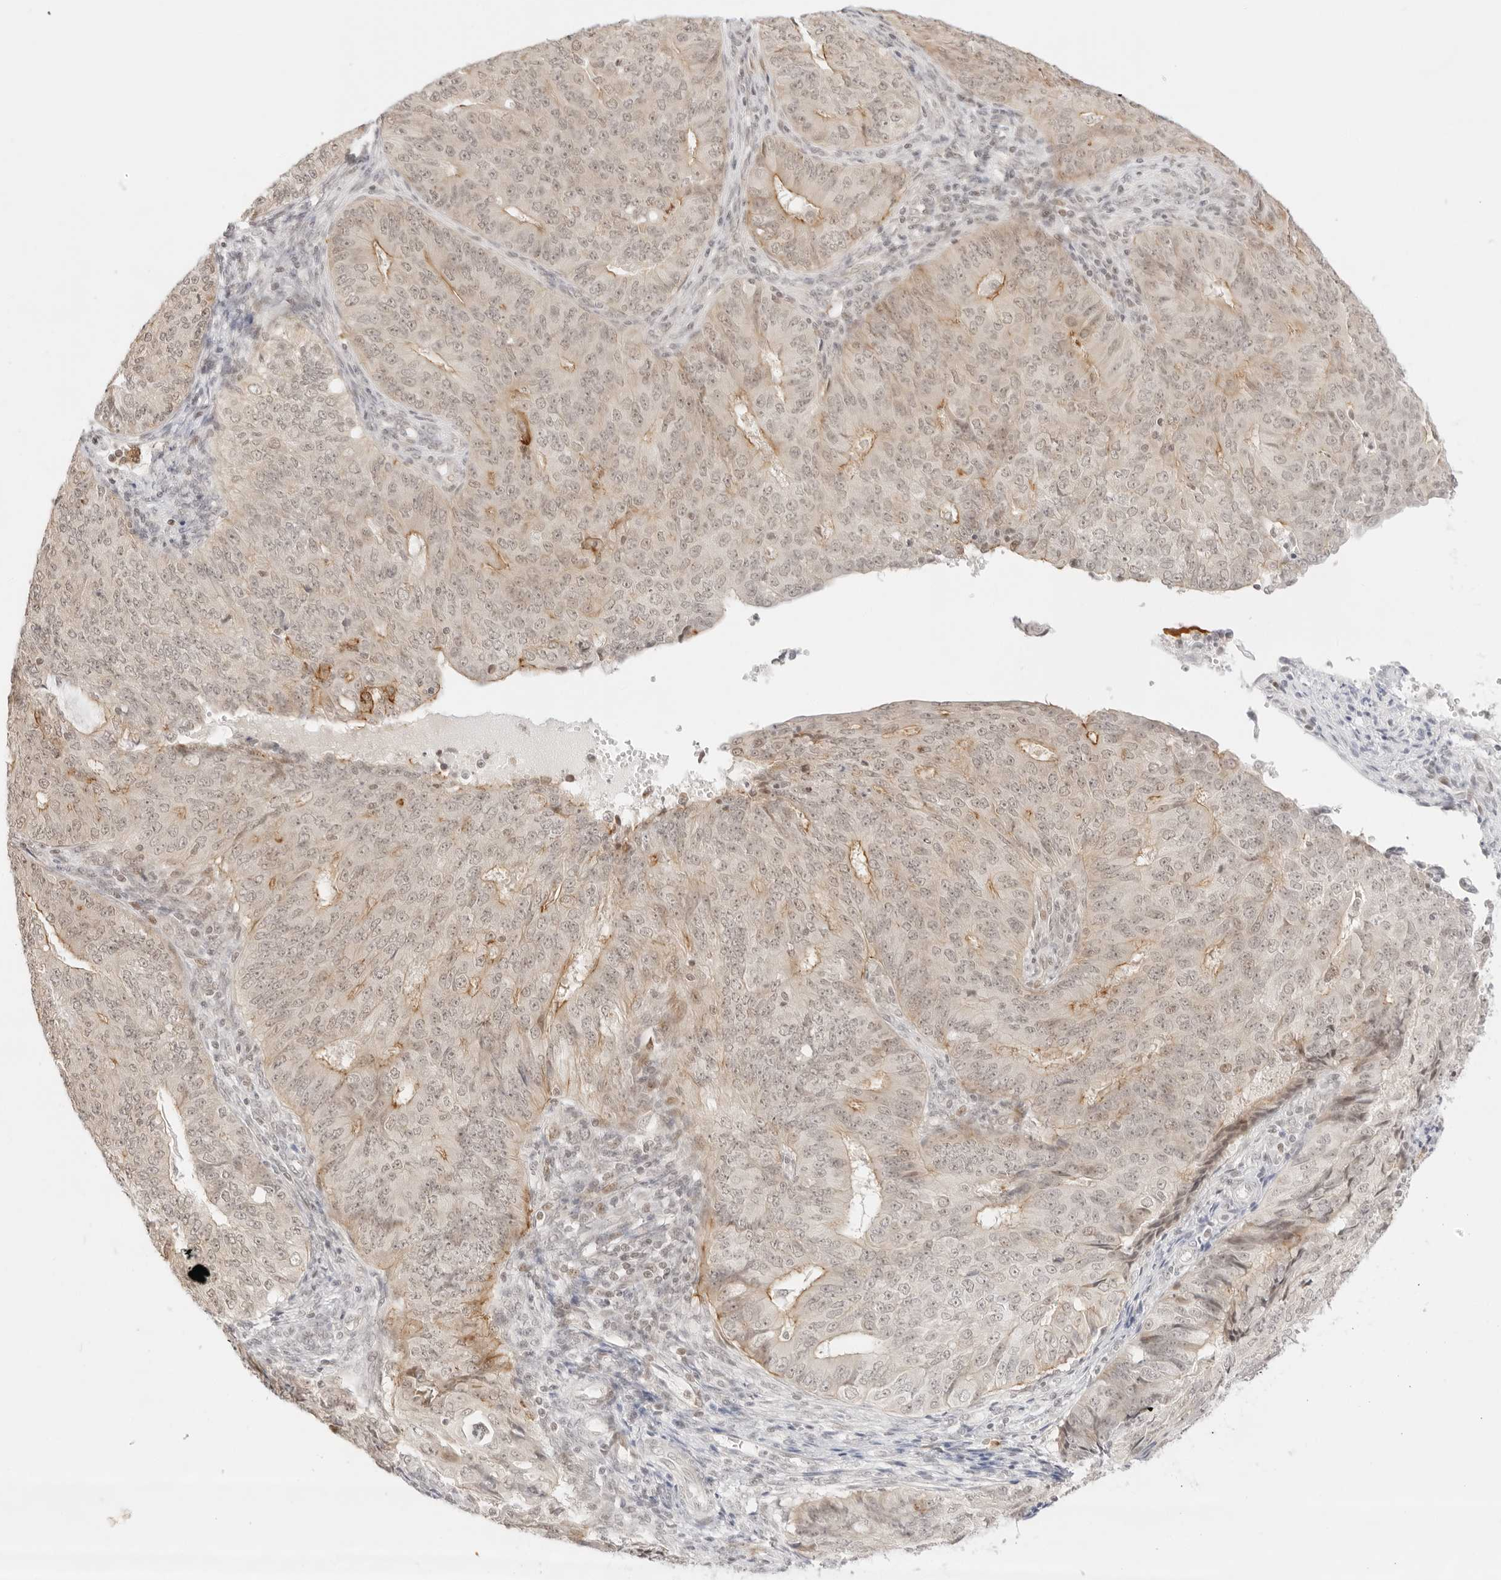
{"staining": {"intensity": "moderate", "quantity": "25%-75%", "location": "cytoplasmic/membranous,nuclear"}, "tissue": "endometrial cancer", "cell_type": "Tumor cells", "image_type": "cancer", "snomed": [{"axis": "morphology", "description": "Adenocarcinoma, NOS"}, {"axis": "topography", "description": "Endometrium"}], "caption": "A photomicrograph of endometrial cancer stained for a protein shows moderate cytoplasmic/membranous and nuclear brown staining in tumor cells.", "gene": "GNAS", "patient": {"sex": "female", "age": 32}}